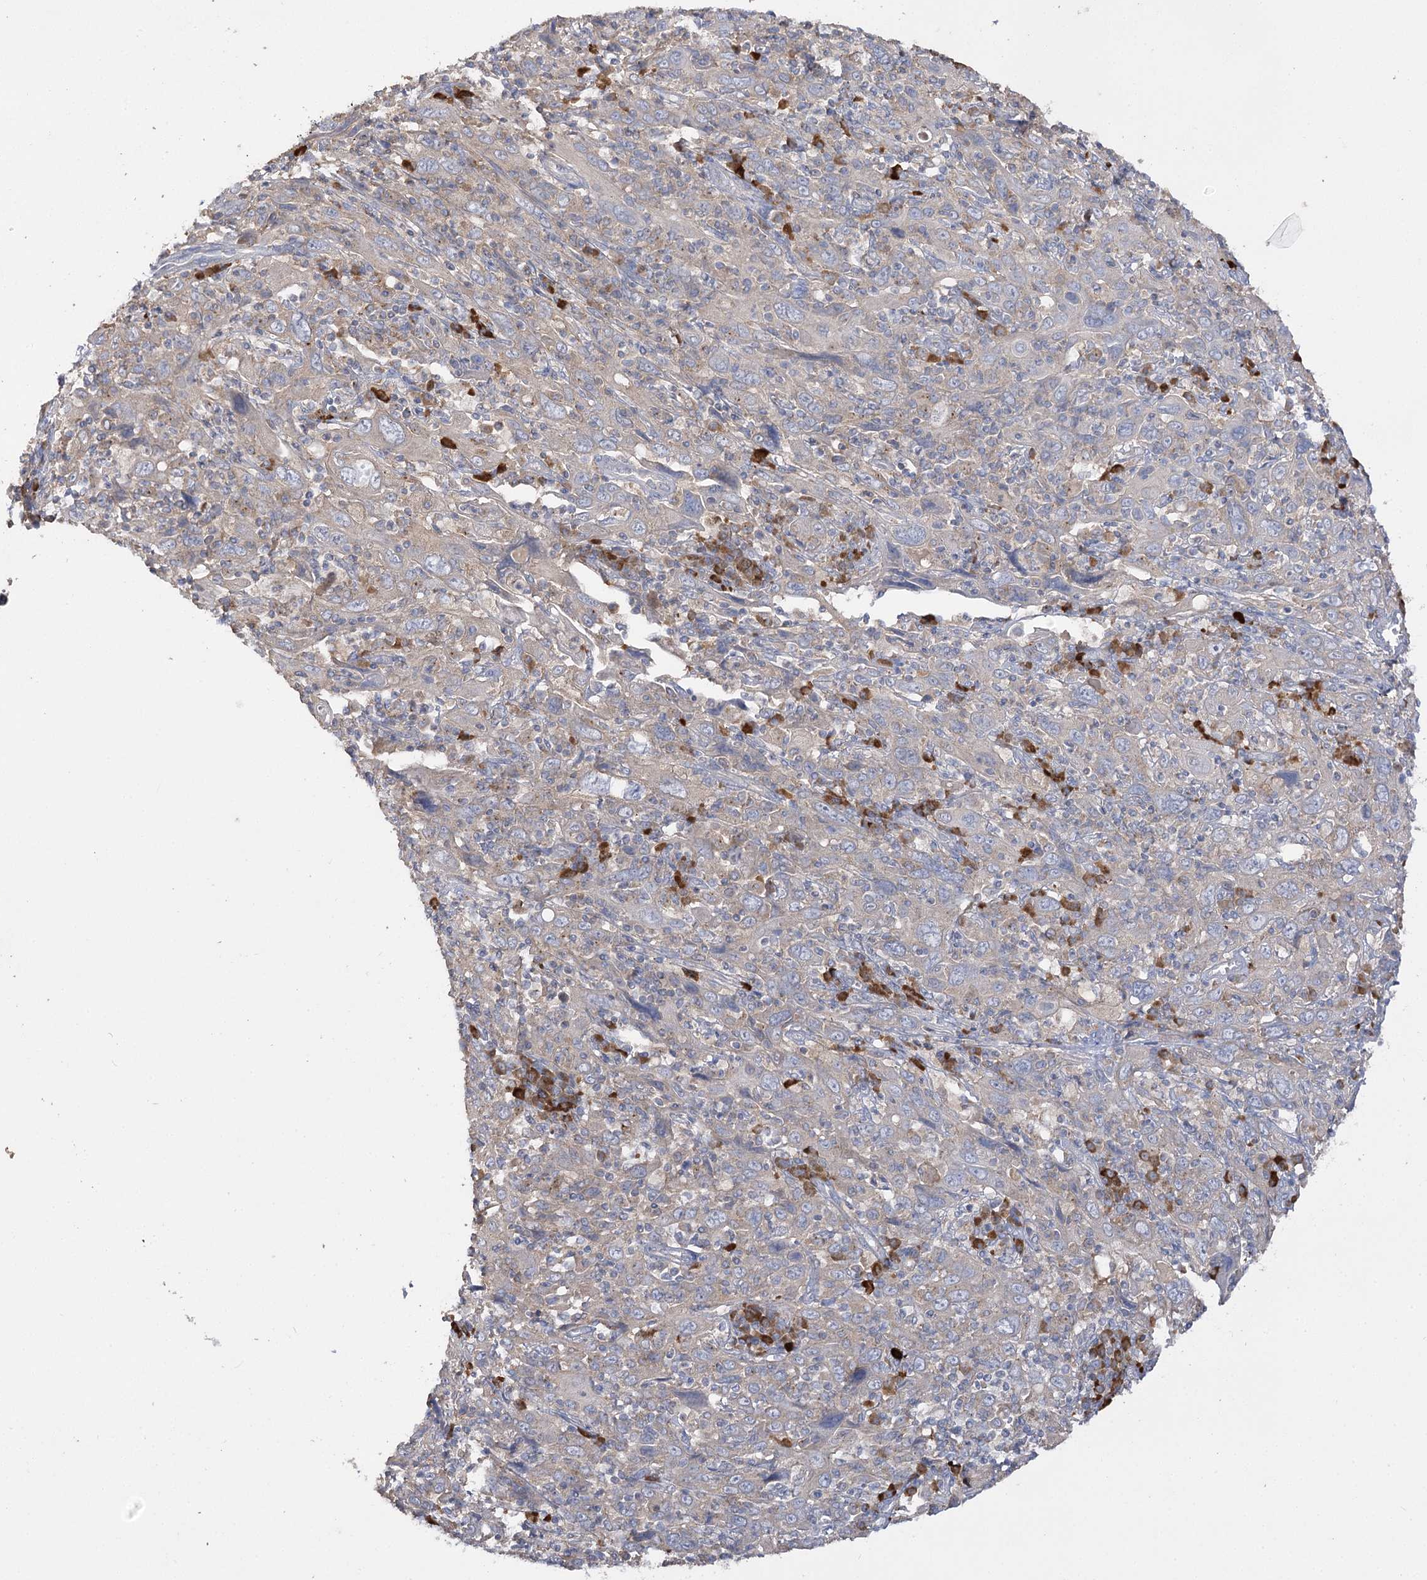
{"staining": {"intensity": "weak", "quantity": "<25%", "location": "cytoplasmic/membranous"}, "tissue": "cervical cancer", "cell_type": "Tumor cells", "image_type": "cancer", "snomed": [{"axis": "morphology", "description": "Squamous cell carcinoma, NOS"}, {"axis": "topography", "description": "Cervix"}], "caption": "Immunohistochemistry (IHC) micrograph of cervical squamous cell carcinoma stained for a protein (brown), which demonstrates no positivity in tumor cells. The staining was performed using DAB (3,3'-diaminobenzidine) to visualize the protein expression in brown, while the nuclei were stained in blue with hematoxylin (Magnification: 20x).", "gene": "IL1RAP", "patient": {"sex": "female", "age": 46}}